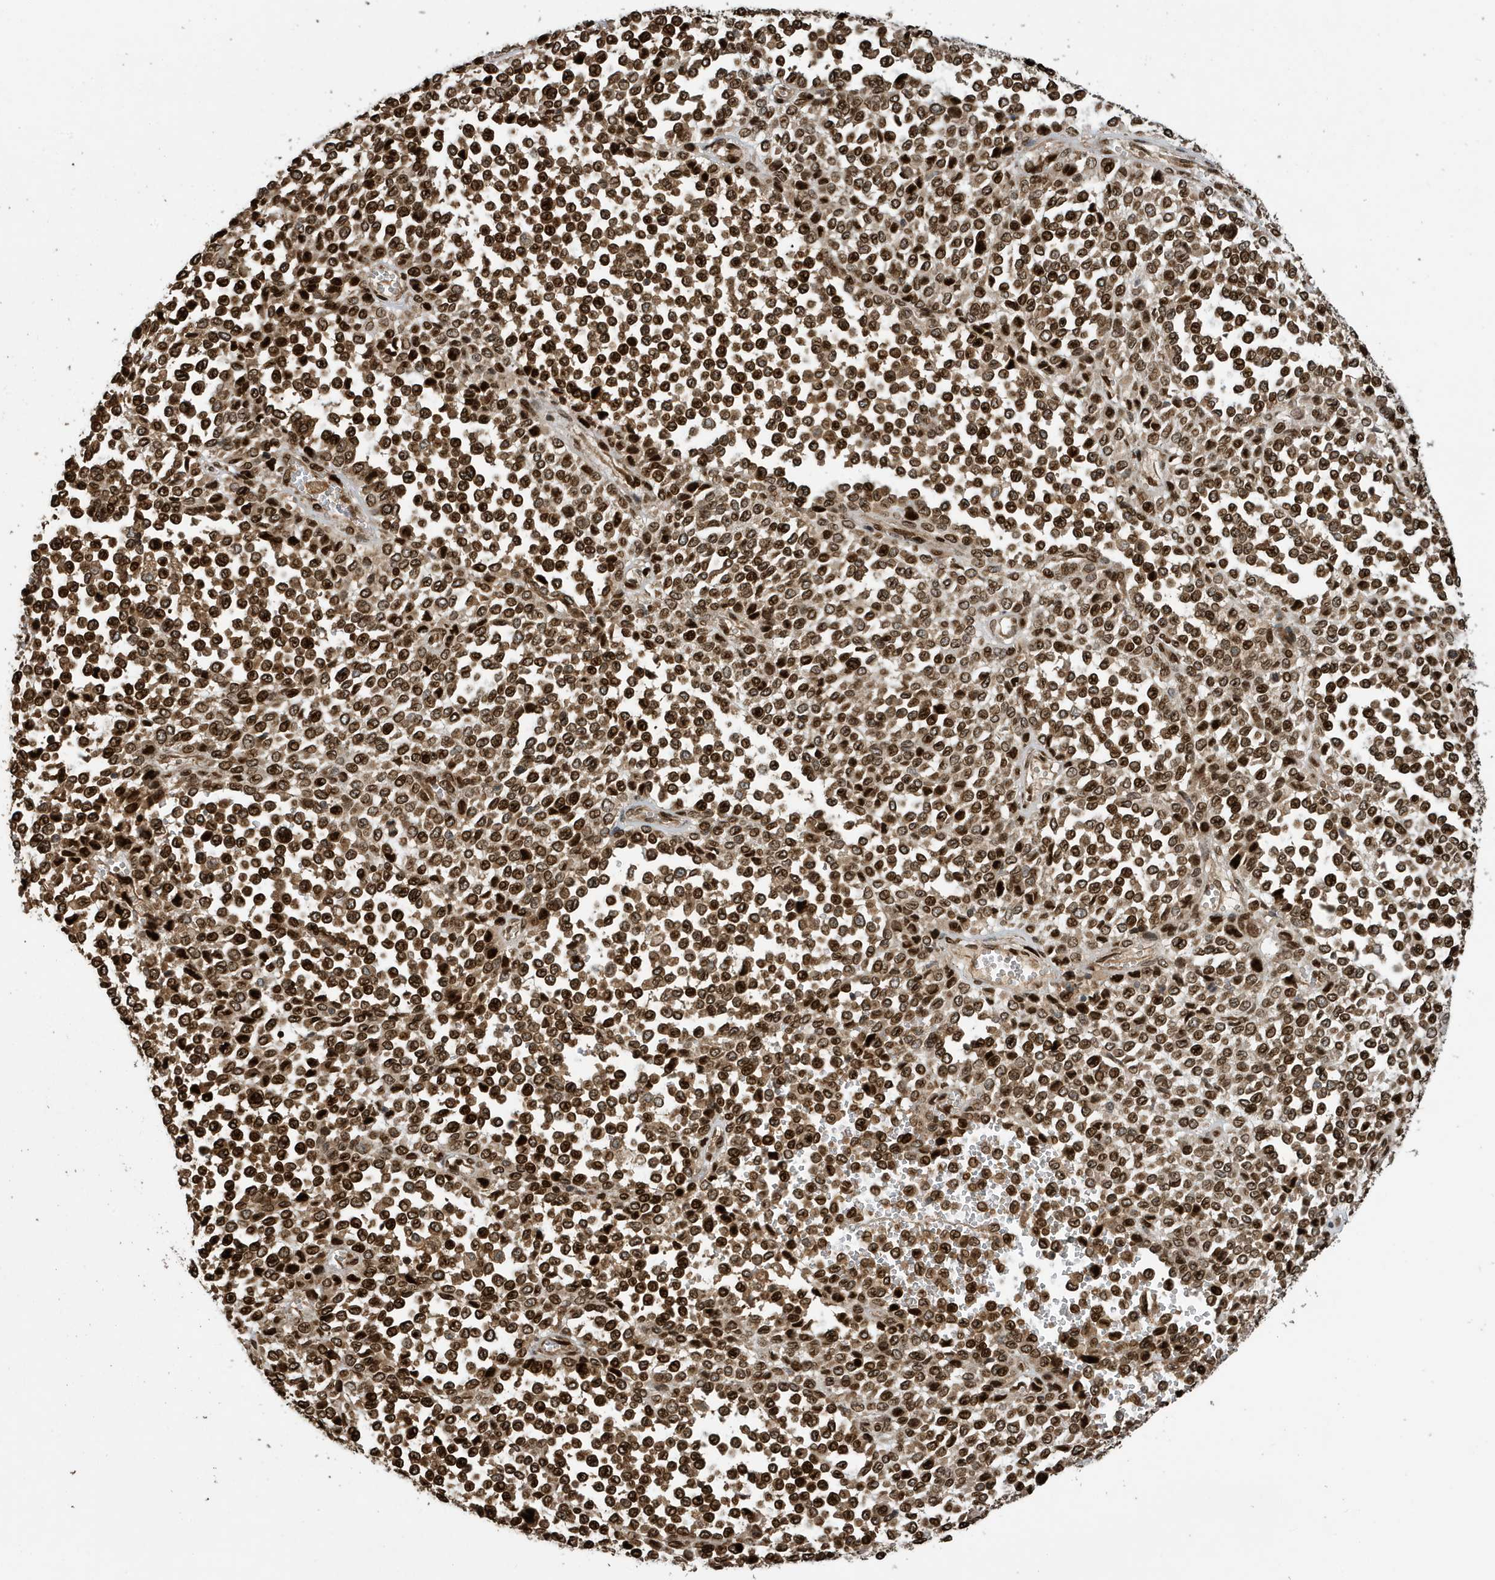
{"staining": {"intensity": "strong", "quantity": ">75%", "location": "nuclear"}, "tissue": "melanoma", "cell_type": "Tumor cells", "image_type": "cancer", "snomed": [{"axis": "morphology", "description": "Malignant melanoma, Metastatic site"}, {"axis": "topography", "description": "Pancreas"}], "caption": "A micrograph showing strong nuclear positivity in approximately >75% of tumor cells in malignant melanoma (metastatic site), as visualized by brown immunohistochemical staining.", "gene": "DUSP18", "patient": {"sex": "female", "age": 30}}